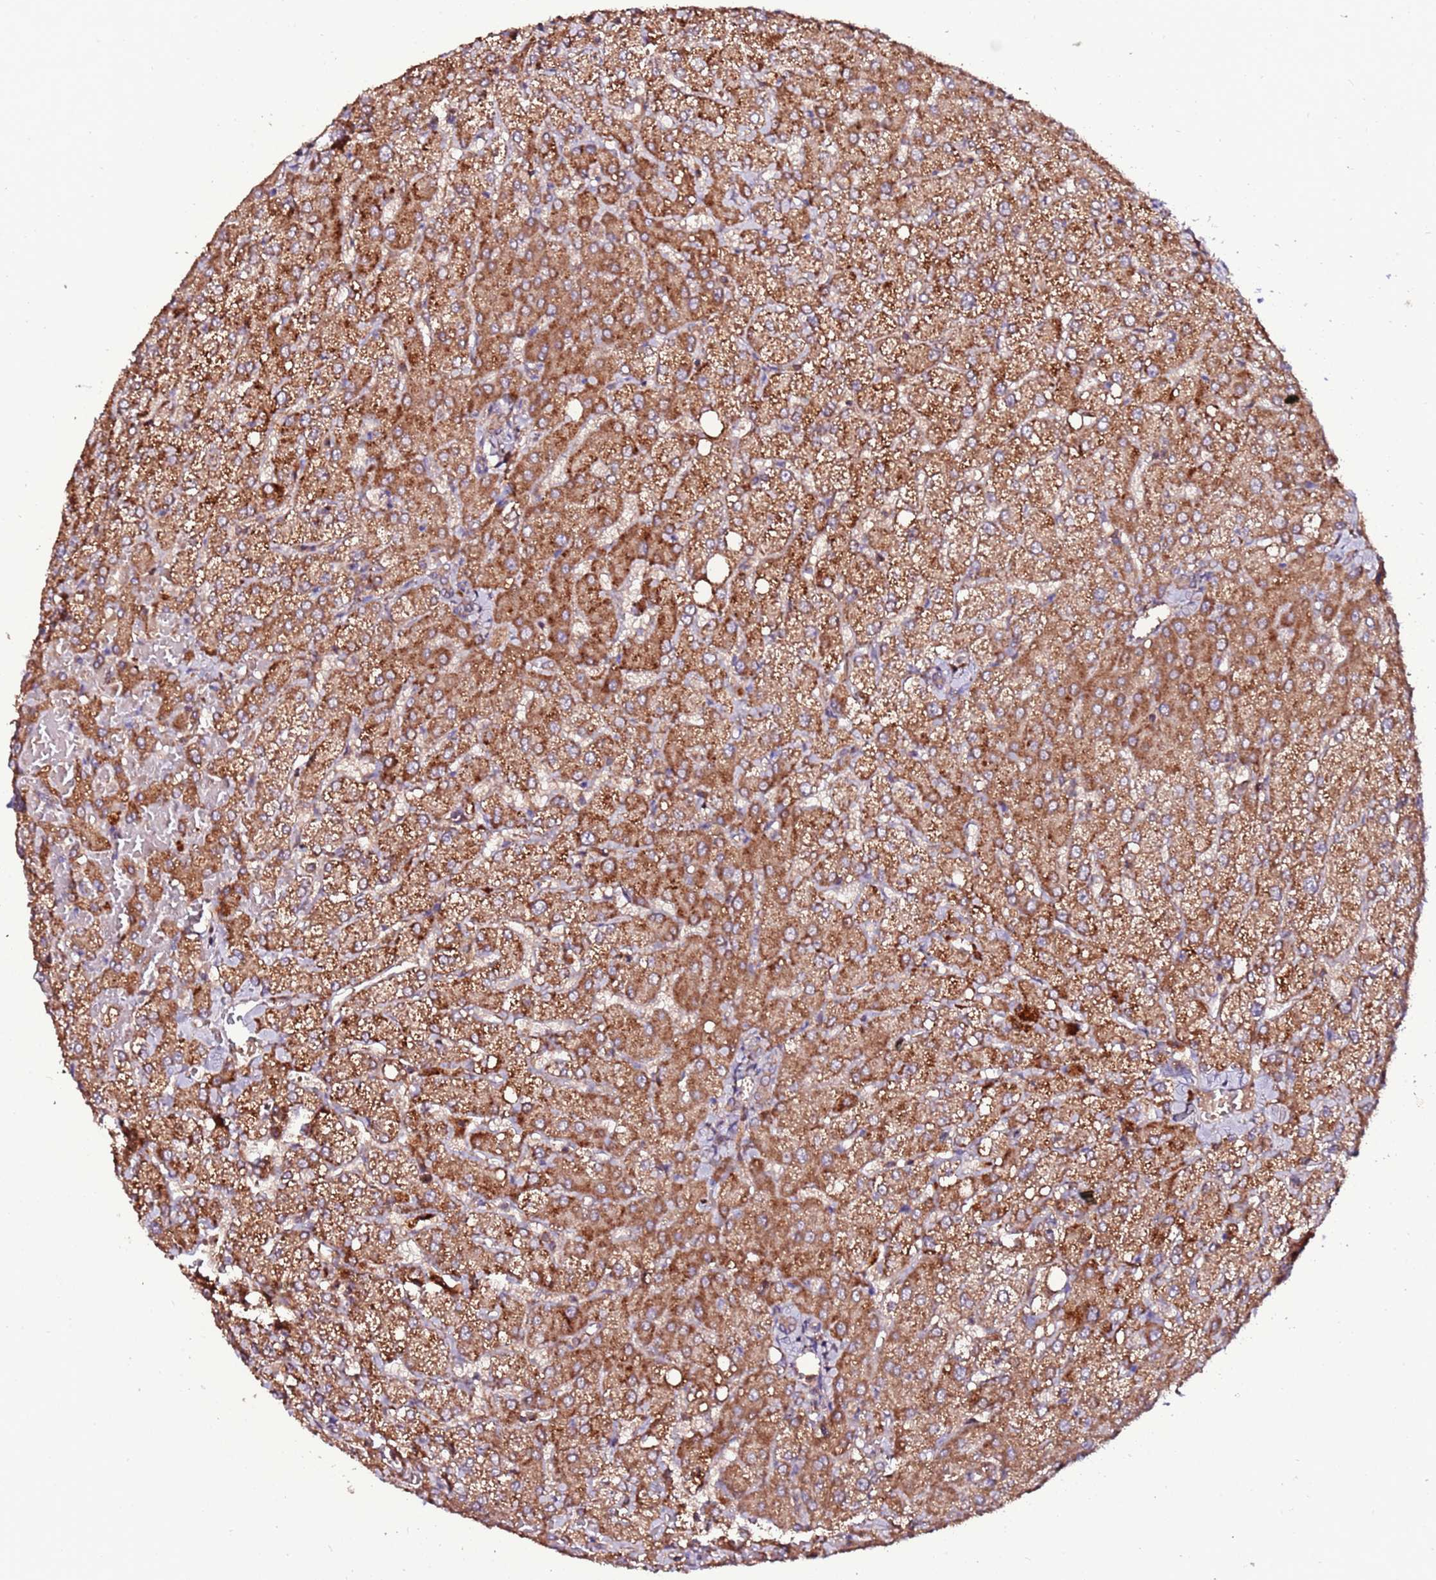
{"staining": {"intensity": "weak", "quantity": "25%-75%", "location": "cytoplasmic/membranous"}, "tissue": "liver", "cell_type": "Cholangiocytes", "image_type": "normal", "snomed": [{"axis": "morphology", "description": "Normal tissue, NOS"}, {"axis": "topography", "description": "Liver"}], "caption": "Protein staining of unremarkable liver demonstrates weak cytoplasmic/membranous expression in about 25%-75% of cholangiocytes.", "gene": "RPS15A", "patient": {"sex": "female", "age": 54}}